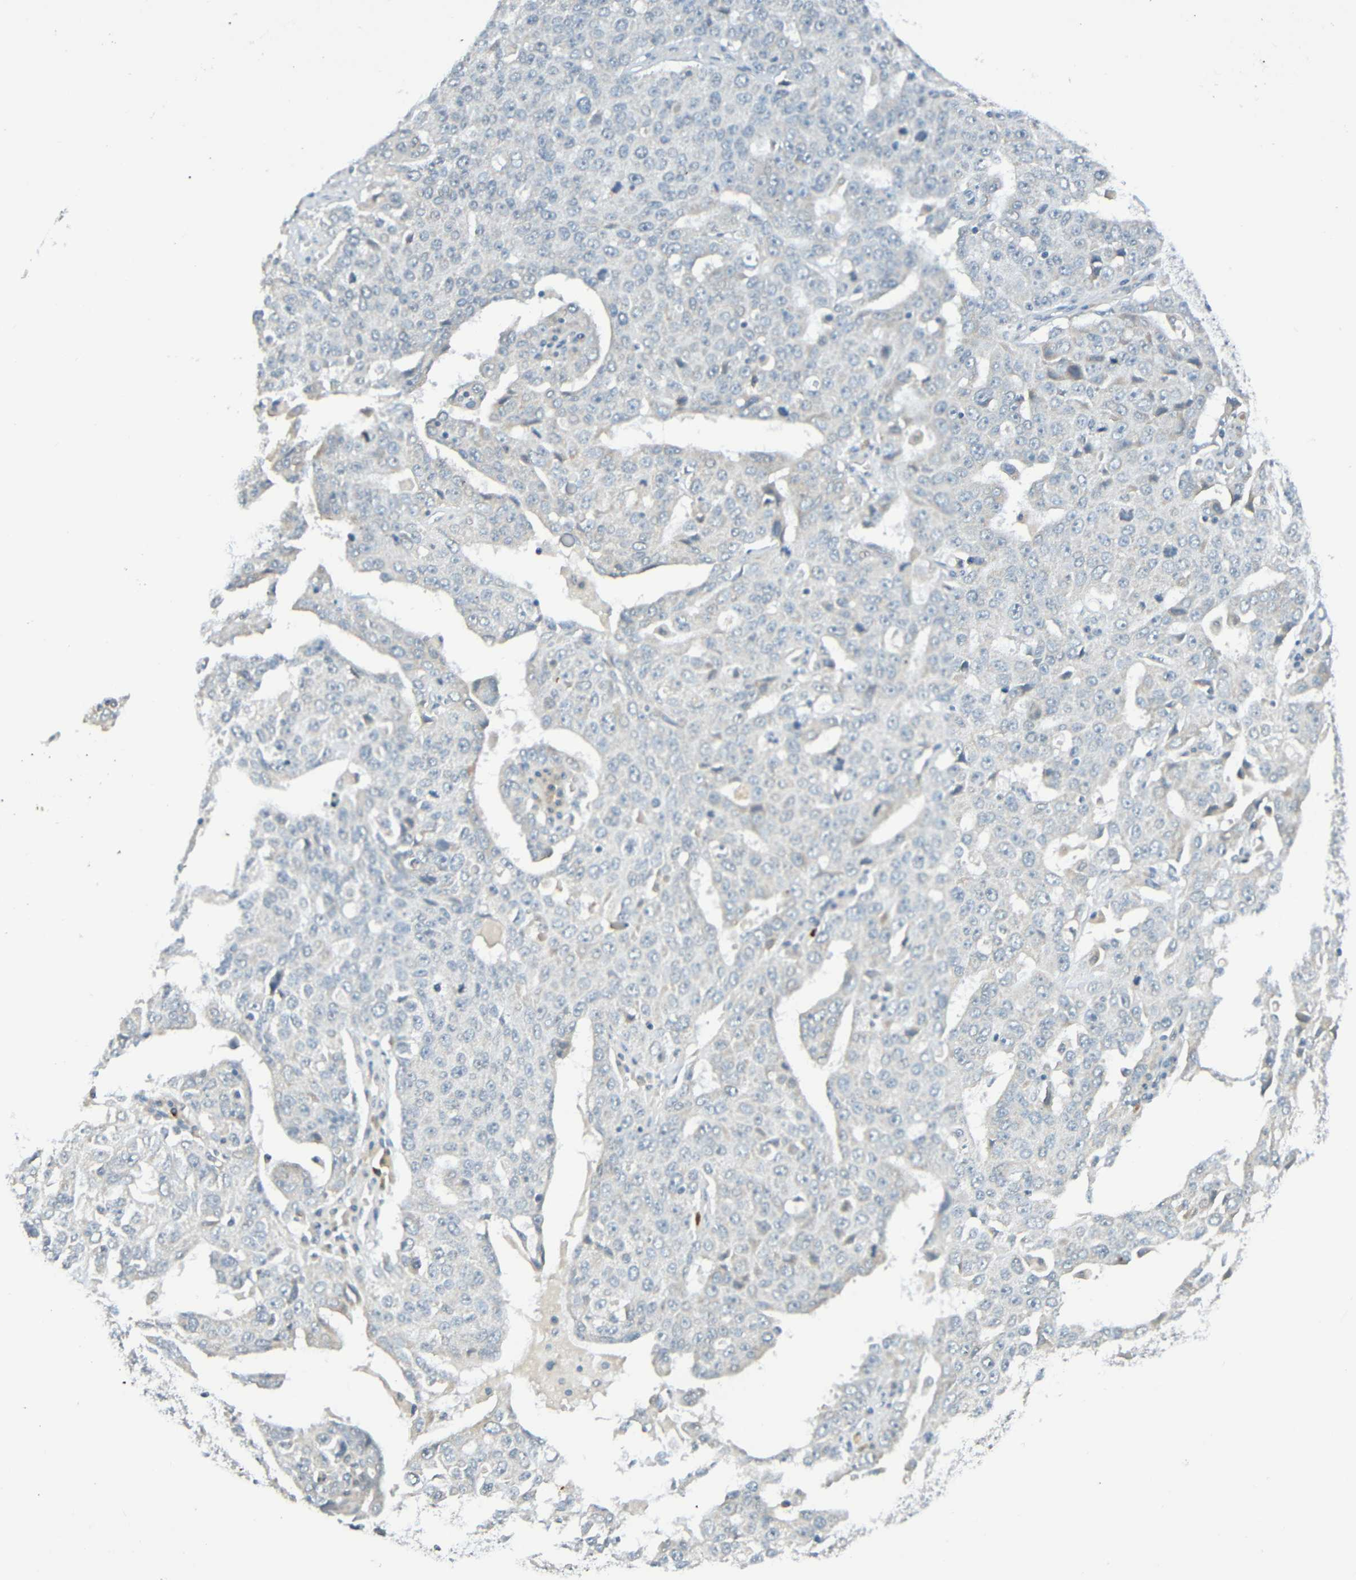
{"staining": {"intensity": "negative", "quantity": "none", "location": "none"}, "tissue": "ovarian cancer", "cell_type": "Tumor cells", "image_type": "cancer", "snomed": [{"axis": "morphology", "description": "Carcinoma, endometroid"}, {"axis": "topography", "description": "Ovary"}], "caption": "This is an IHC micrograph of human ovarian cancer (endometroid carcinoma). There is no staining in tumor cells.", "gene": "C3AR1", "patient": {"sex": "female", "age": 62}}